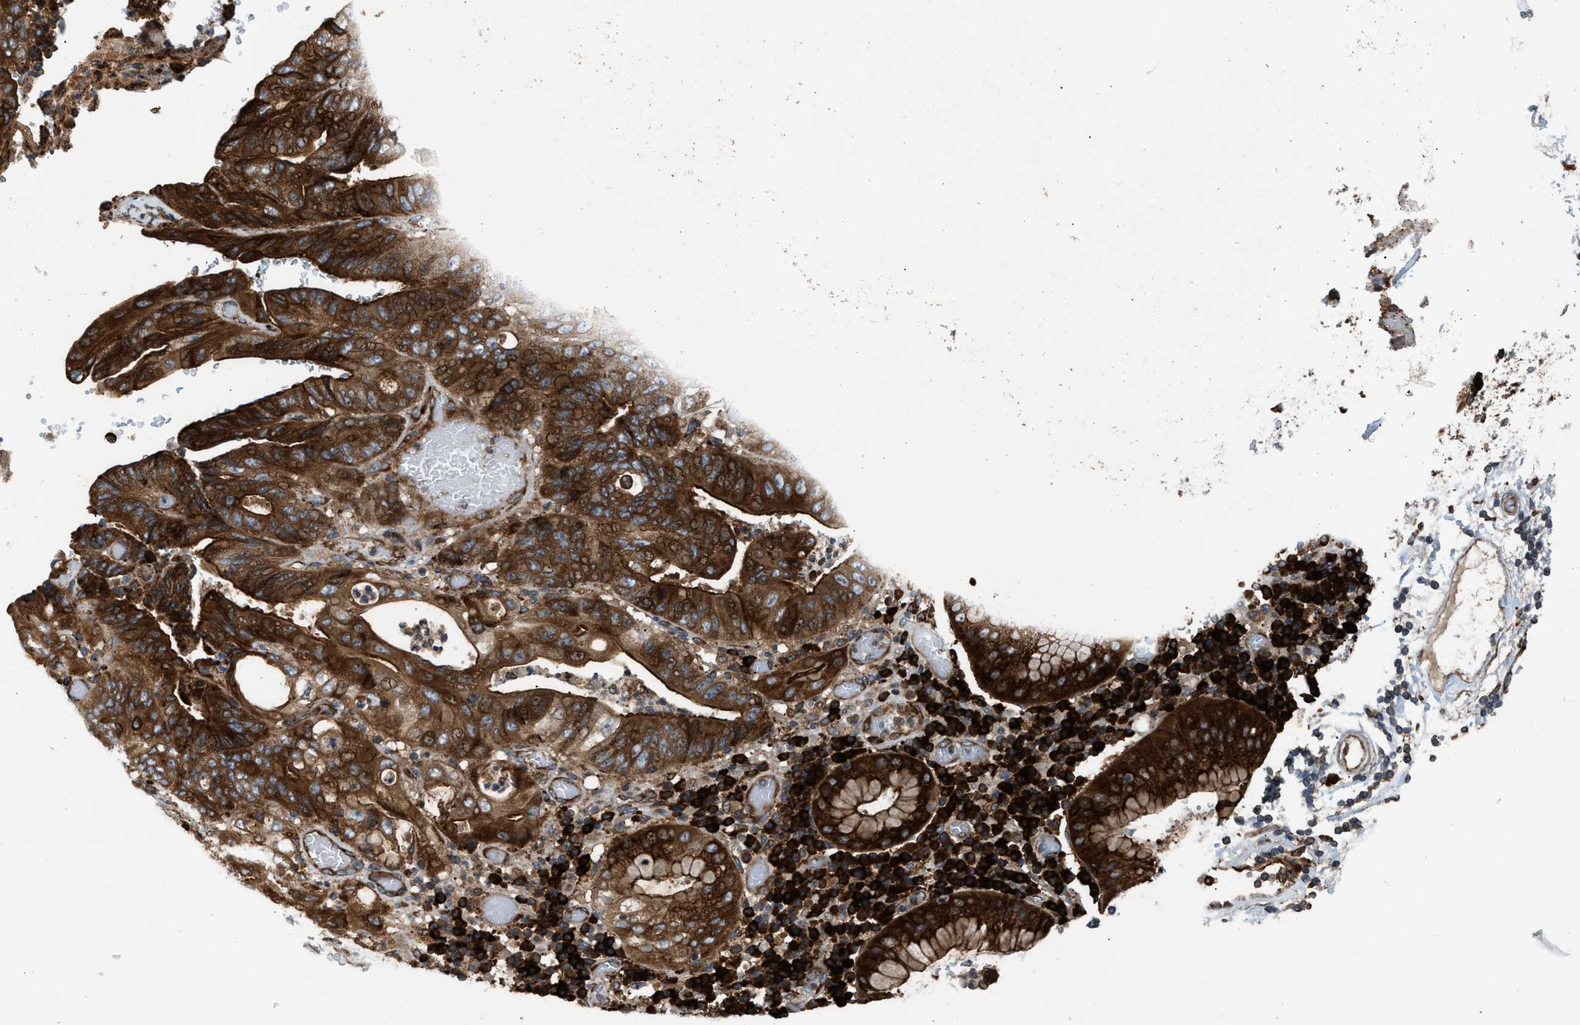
{"staining": {"intensity": "strong", "quantity": ">75%", "location": "cytoplasmic/membranous"}, "tissue": "stomach cancer", "cell_type": "Tumor cells", "image_type": "cancer", "snomed": [{"axis": "morphology", "description": "Adenocarcinoma, NOS"}, {"axis": "topography", "description": "Stomach"}], "caption": "Protein expression by immunohistochemistry (IHC) reveals strong cytoplasmic/membranous positivity in about >75% of tumor cells in stomach cancer (adenocarcinoma). The protein of interest is shown in brown color, while the nuclei are stained blue.", "gene": "BAIAP2L1", "patient": {"sex": "female", "age": 73}}